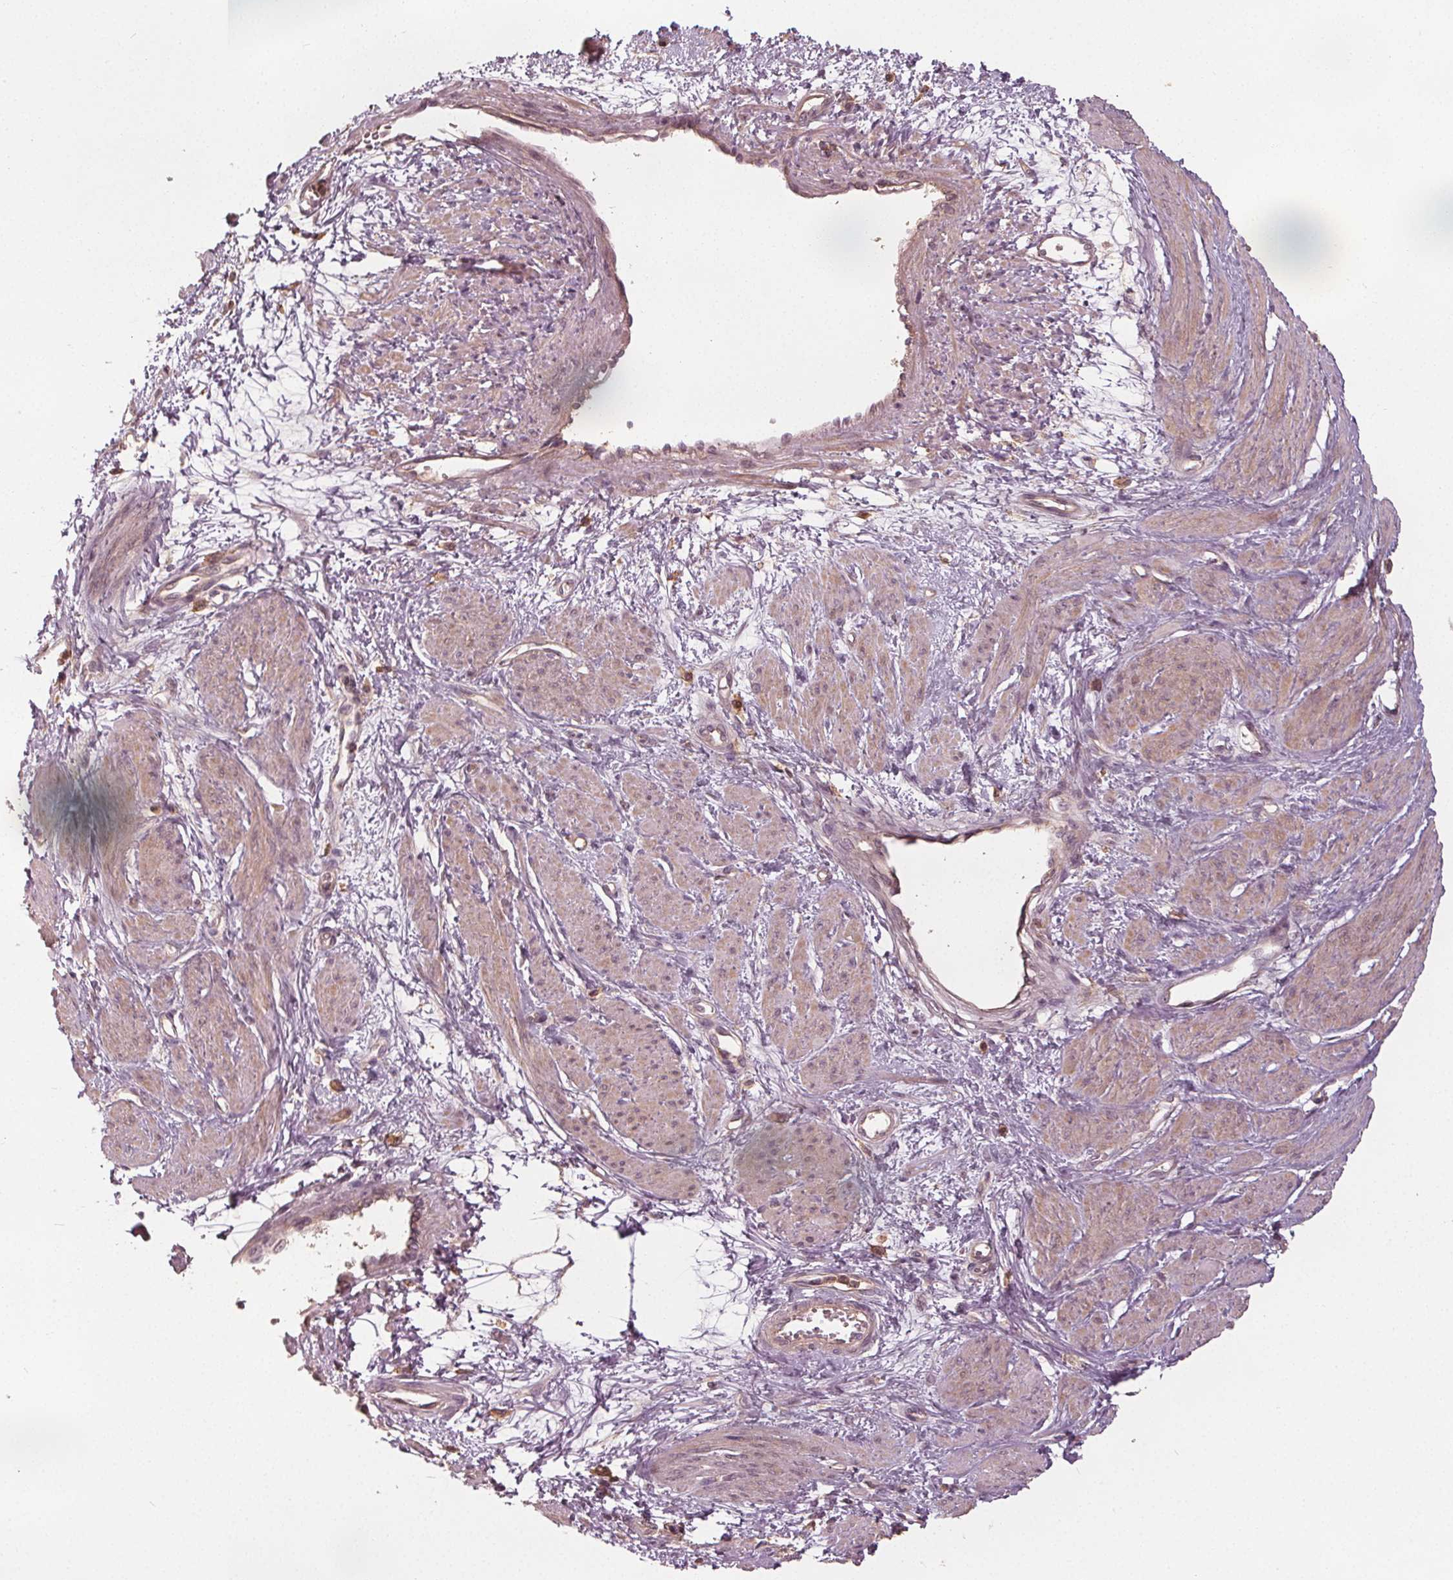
{"staining": {"intensity": "weak", "quantity": "<25%", "location": "cytoplasmic/membranous"}, "tissue": "smooth muscle", "cell_type": "Smooth muscle cells", "image_type": "normal", "snomed": [{"axis": "morphology", "description": "Normal tissue, NOS"}, {"axis": "topography", "description": "Smooth muscle"}, {"axis": "topography", "description": "Uterus"}], "caption": "The photomicrograph demonstrates no staining of smooth muscle cells in benign smooth muscle.", "gene": "GNB2", "patient": {"sex": "female", "age": 39}}